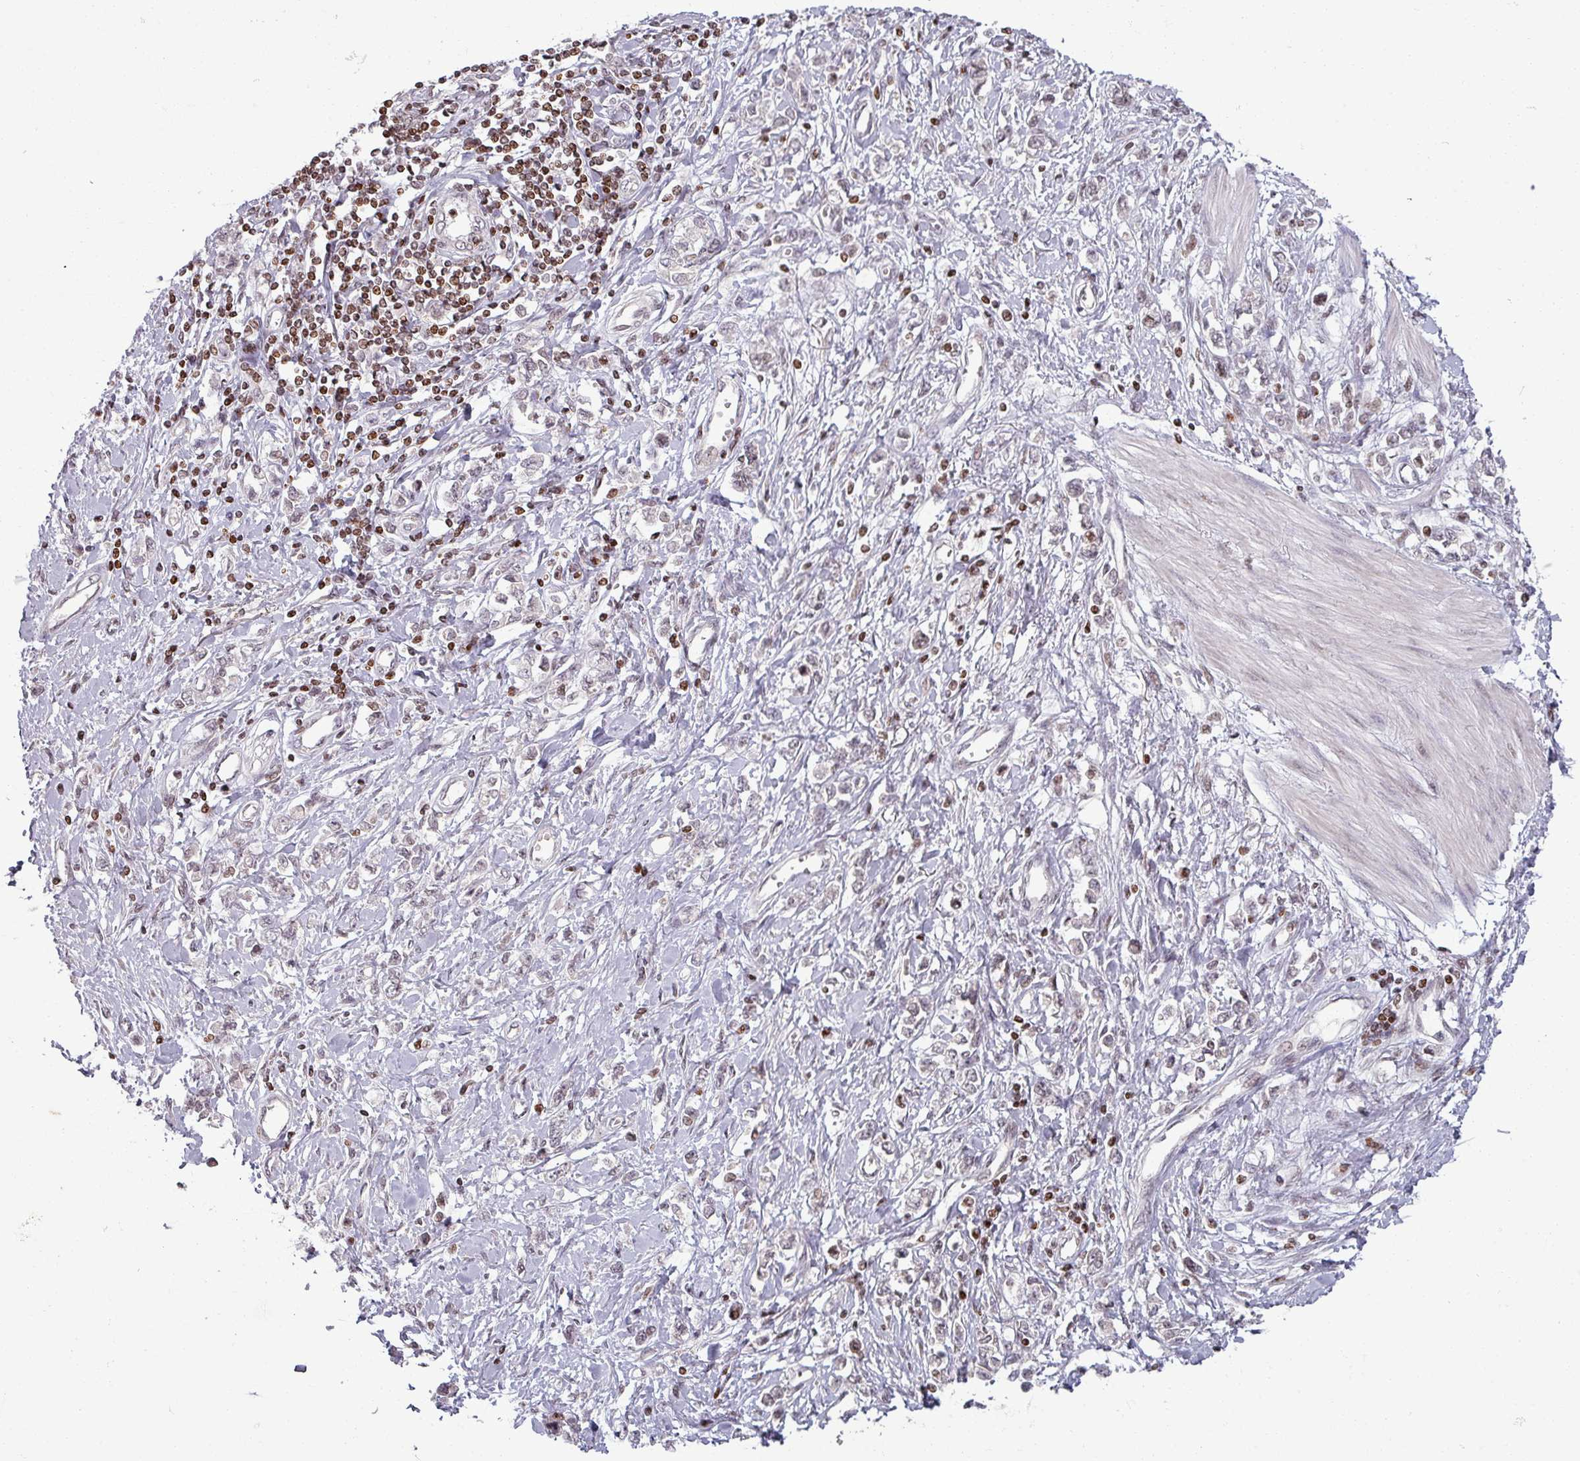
{"staining": {"intensity": "weak", "quantity": "<25%", "location": "nuclear"}, "tissue": "stomach cancer", "cell_type": "Tumor cells", "image_type": "cancer", "snomed": [{"axis": "morphology", "description": "Adenocarcinoma, NOS"}, {"axis": "topography", "description": "Stomach"}], "caption": "IHC of stomach adenocarcinoma displays no staining in tumor cells.", "gene": "NCOR1", "patient": {"sex": "female", "age": 76}}